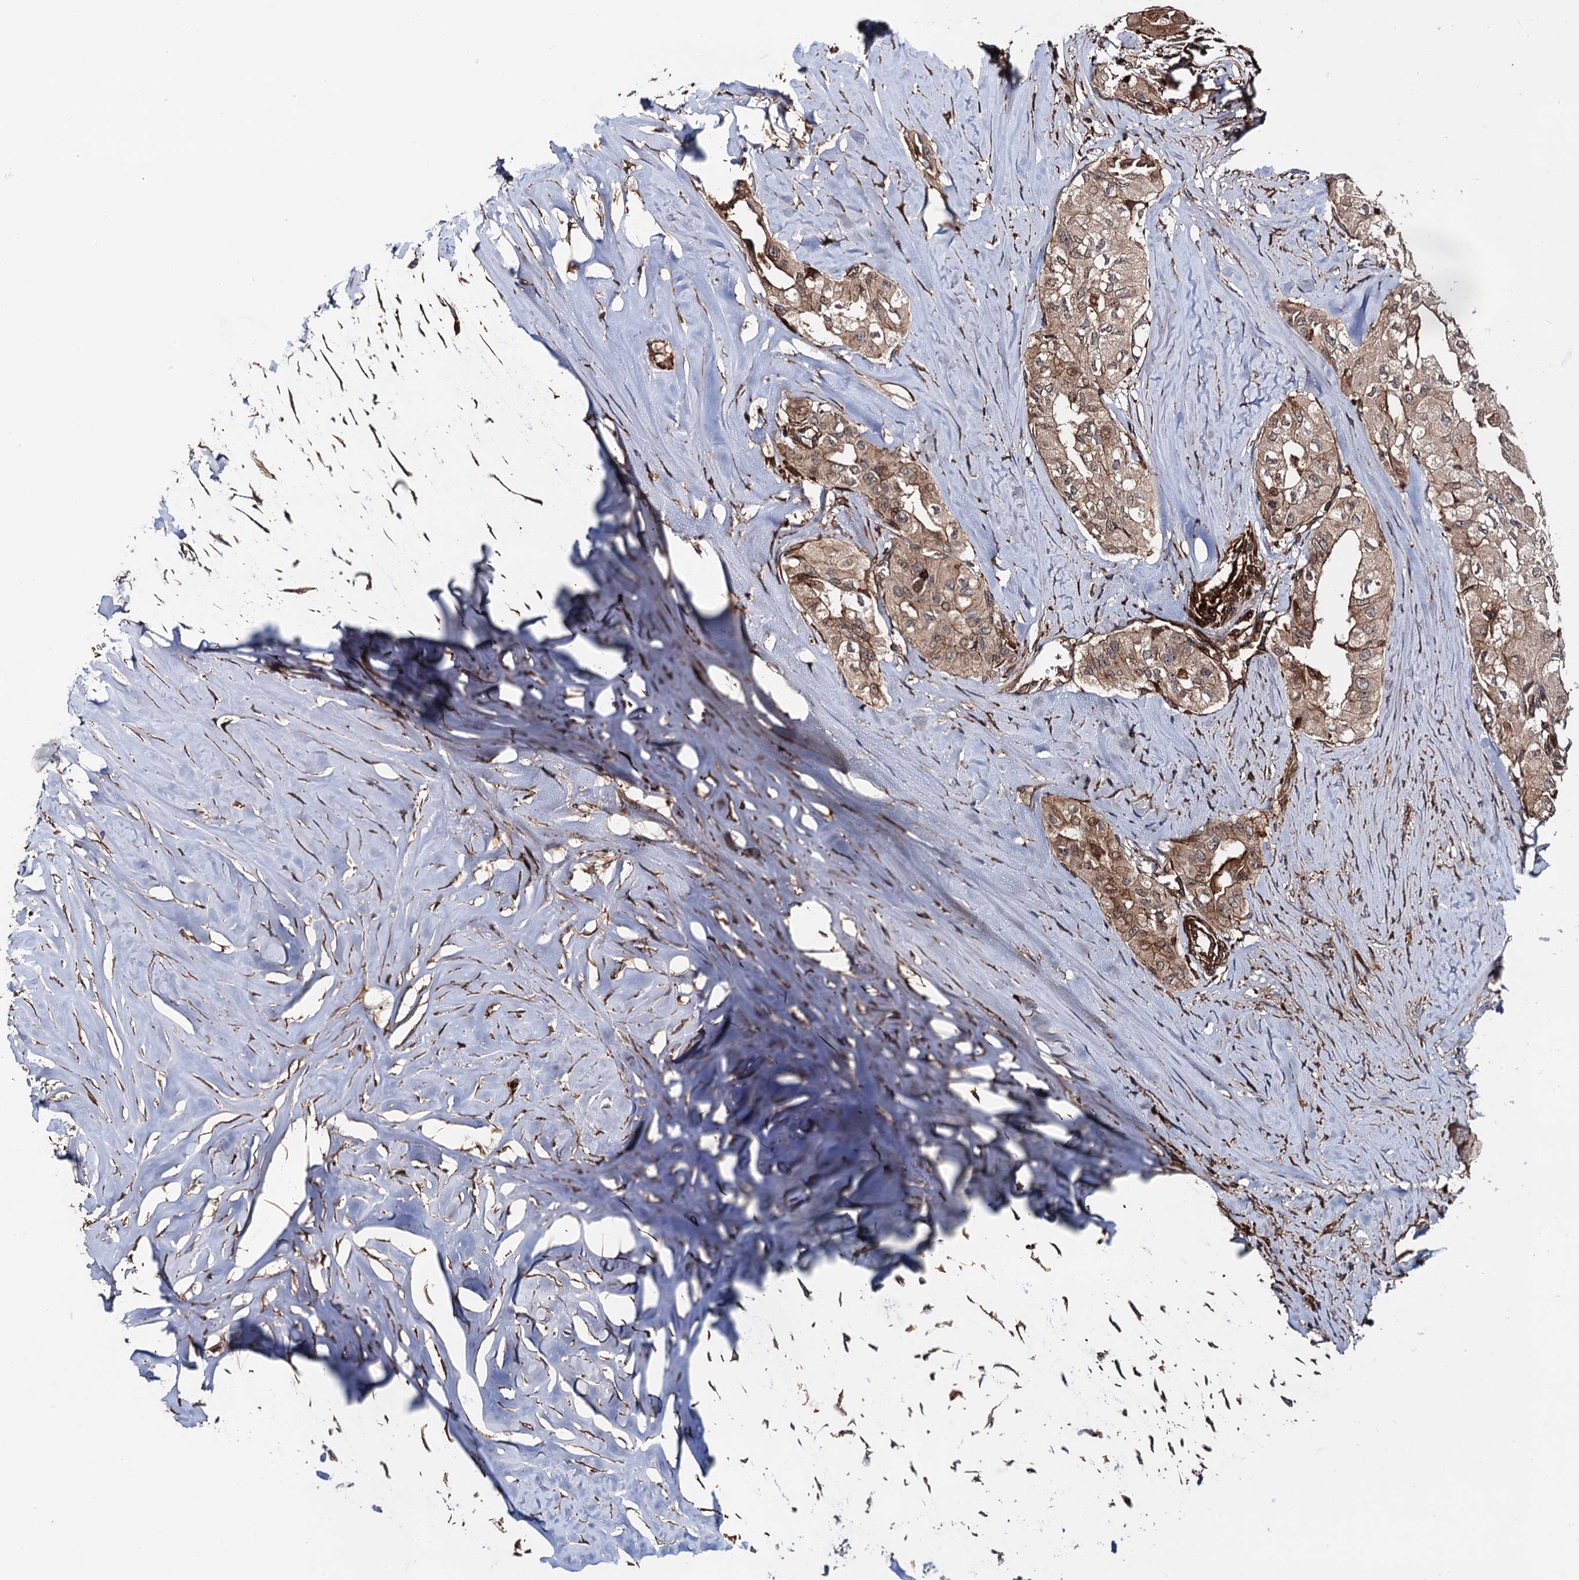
{"staining": {"intensity": "weak", "quantity": ">75%", "location": "cytoplasmic/membranous"}, "tissue": "thyroid cancer", "cell_type": "Tumor cells", "image_type": "cancer", "snomed": [{"axis": "morphology", "description": "Papillary adenocarcinoma, NOS"}, {"axis": "topography", "description": "Thyroid gland"}], "caption": "Immunohistochemistry (DAB) staining of thyroid cancer demonstrates weak cytoplasmic/membranous protein staining in about >75% of tumor cells.", "gene": "BORA", "patient": {"sex": "female", "age": 59}}